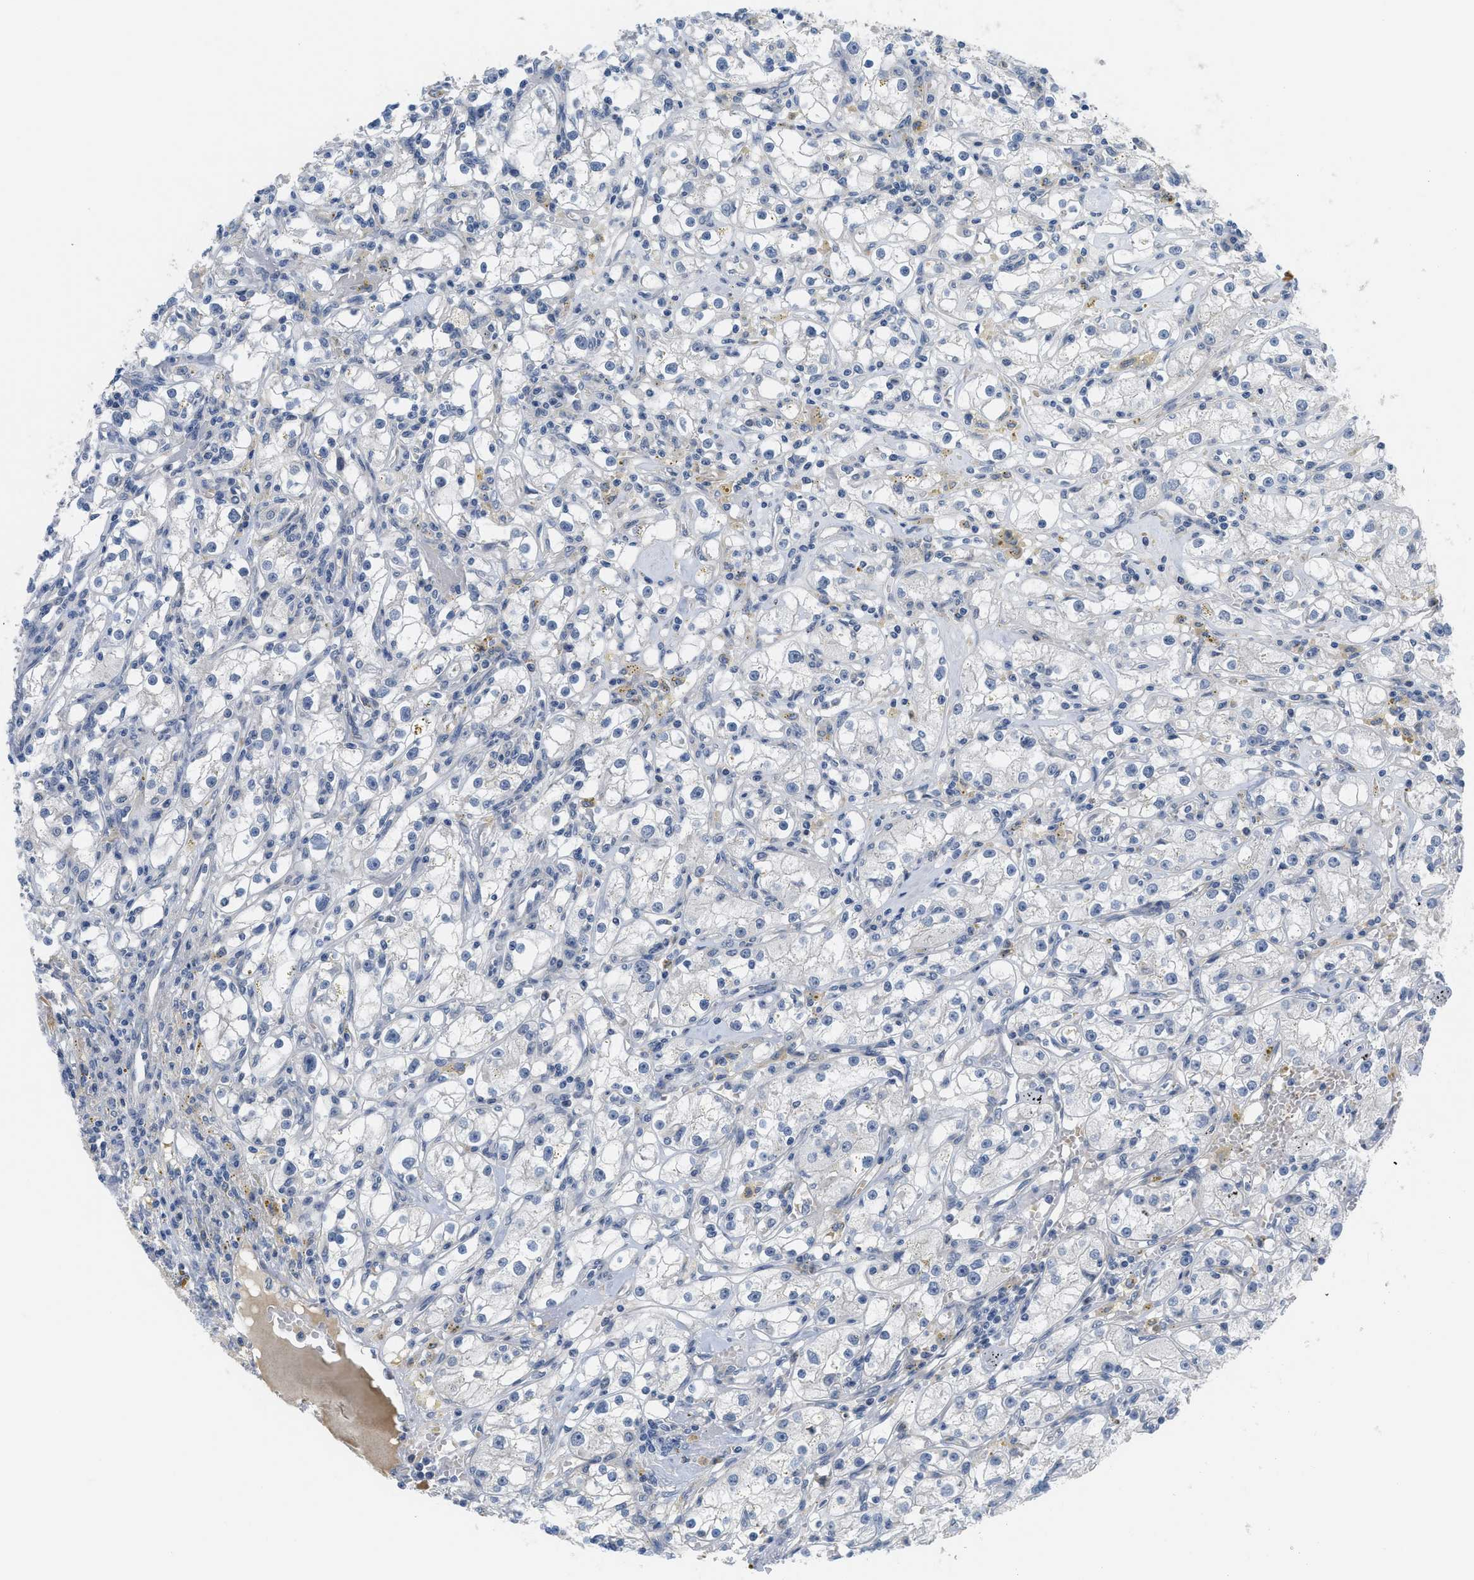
{"staining": {"intensity": "negative", "quantity": "none", "location": "none"}, "tissue": "renal cancer", "cell_type": "Tumor cells", "image_type": "cancer", "snomed": [{"axis": "morphology", "description": "Adenocarcinoma, NOS"}, {"axis": "topography", "description": "Kidney"}], "caption": "A micrograph of renal cancer stained for a protein shows no brown staining in tumor cells.", "gene": "TNFAIP1", "patient": {"sex": "male", "age": 56}}